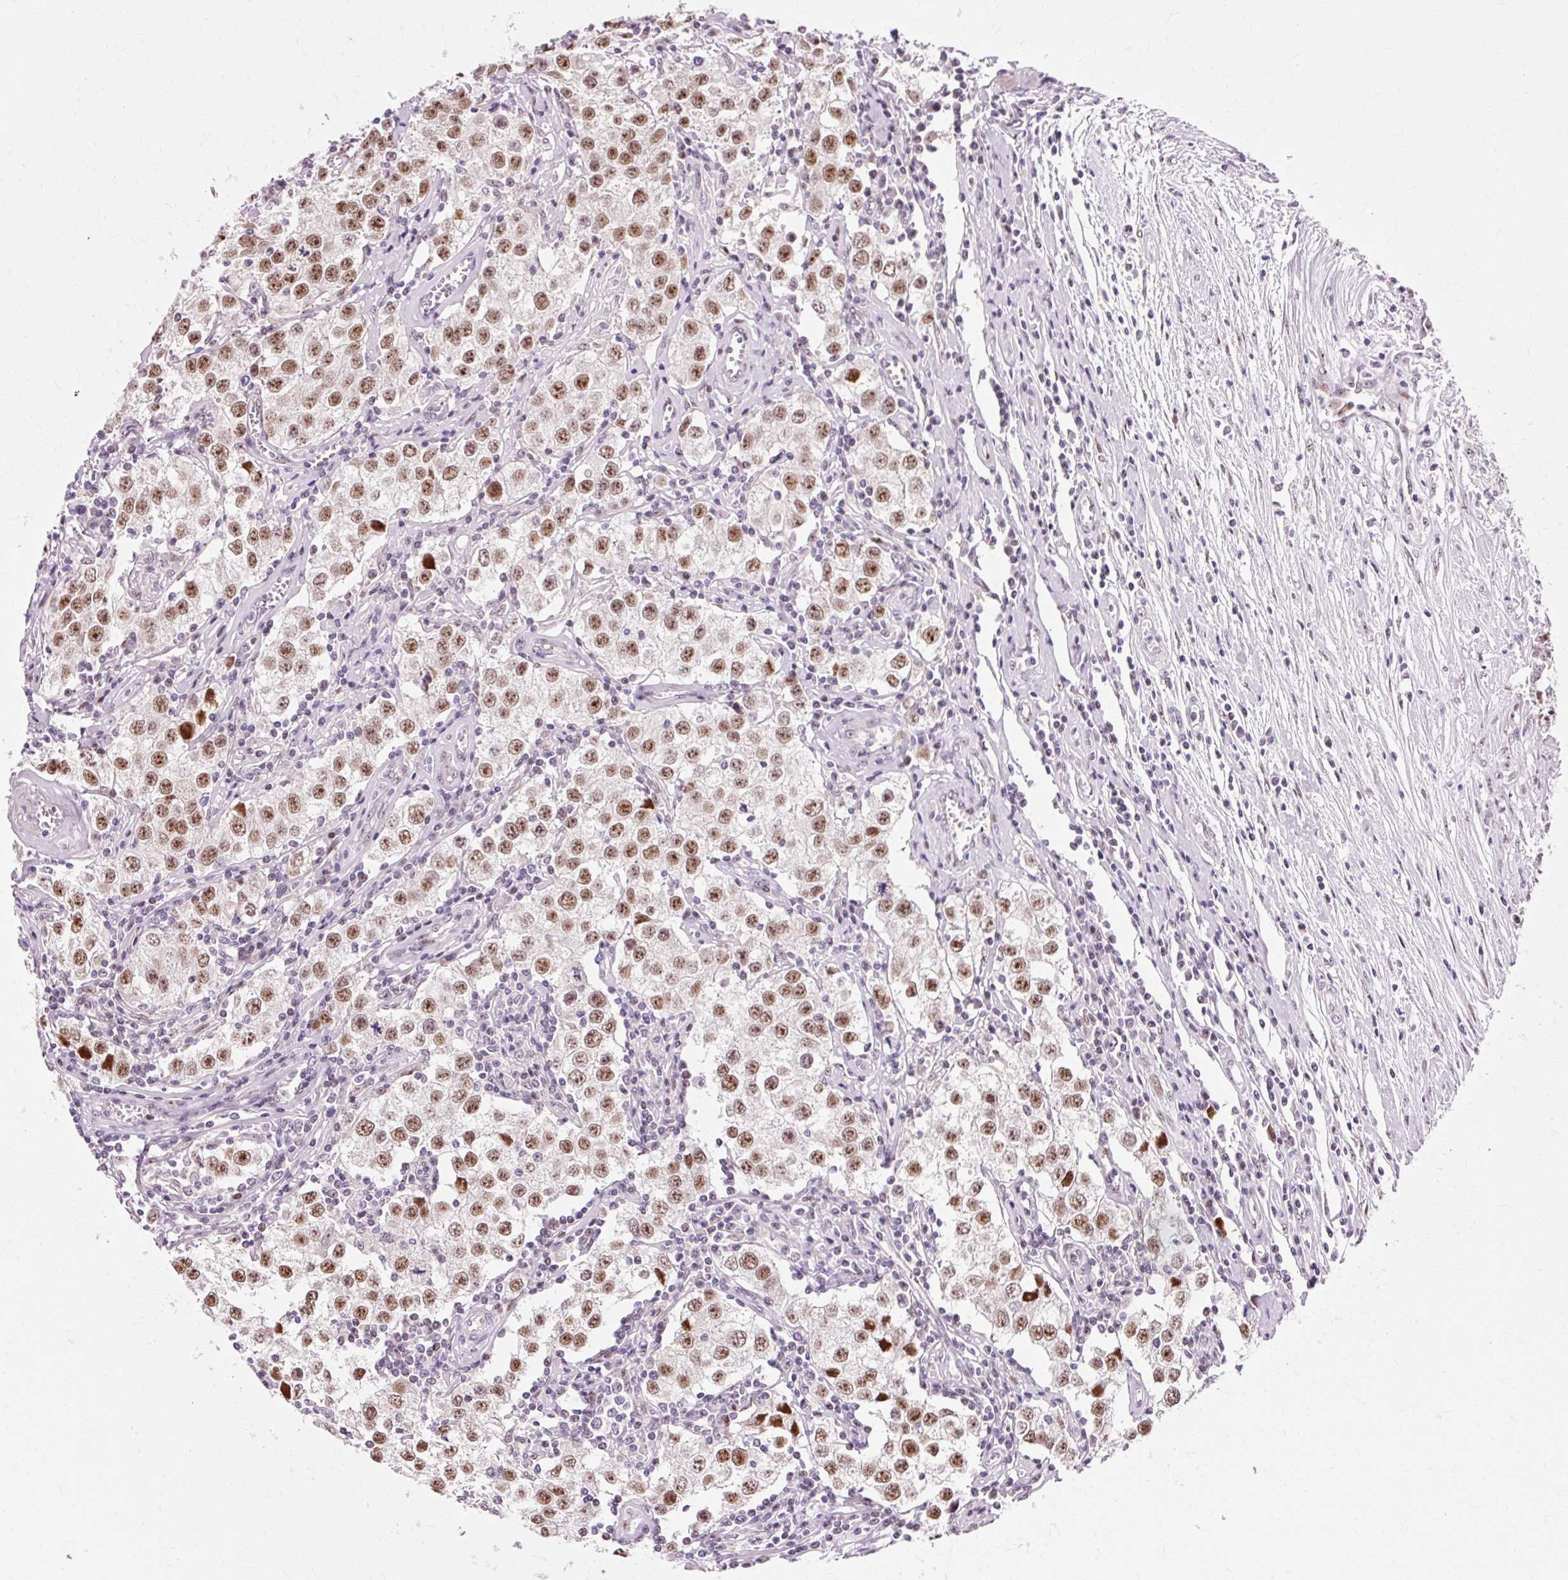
{"staining": {"intensity": "moderate", "quantity": ">75%", "location": "nuclear"}, "tissue": "testis cancer", "cell_type": "Tumor cells", "image_type": "cancer", "snomed": [{"axis": "morphology", "description": "Seminoma, NOS"}, {"axis": "morphology", "description": "Carcinoma, Embryonal, NOS"}, {"axis": "topography", "description": "Testis"}], "caption": "A medium amount of moderate nuclear expression is appreciated in about >75% of tumor cells in testis cancer (seminoma) tissue.", "gene": "MACROD2", "patient": {"sex": "male", "age": 43}}